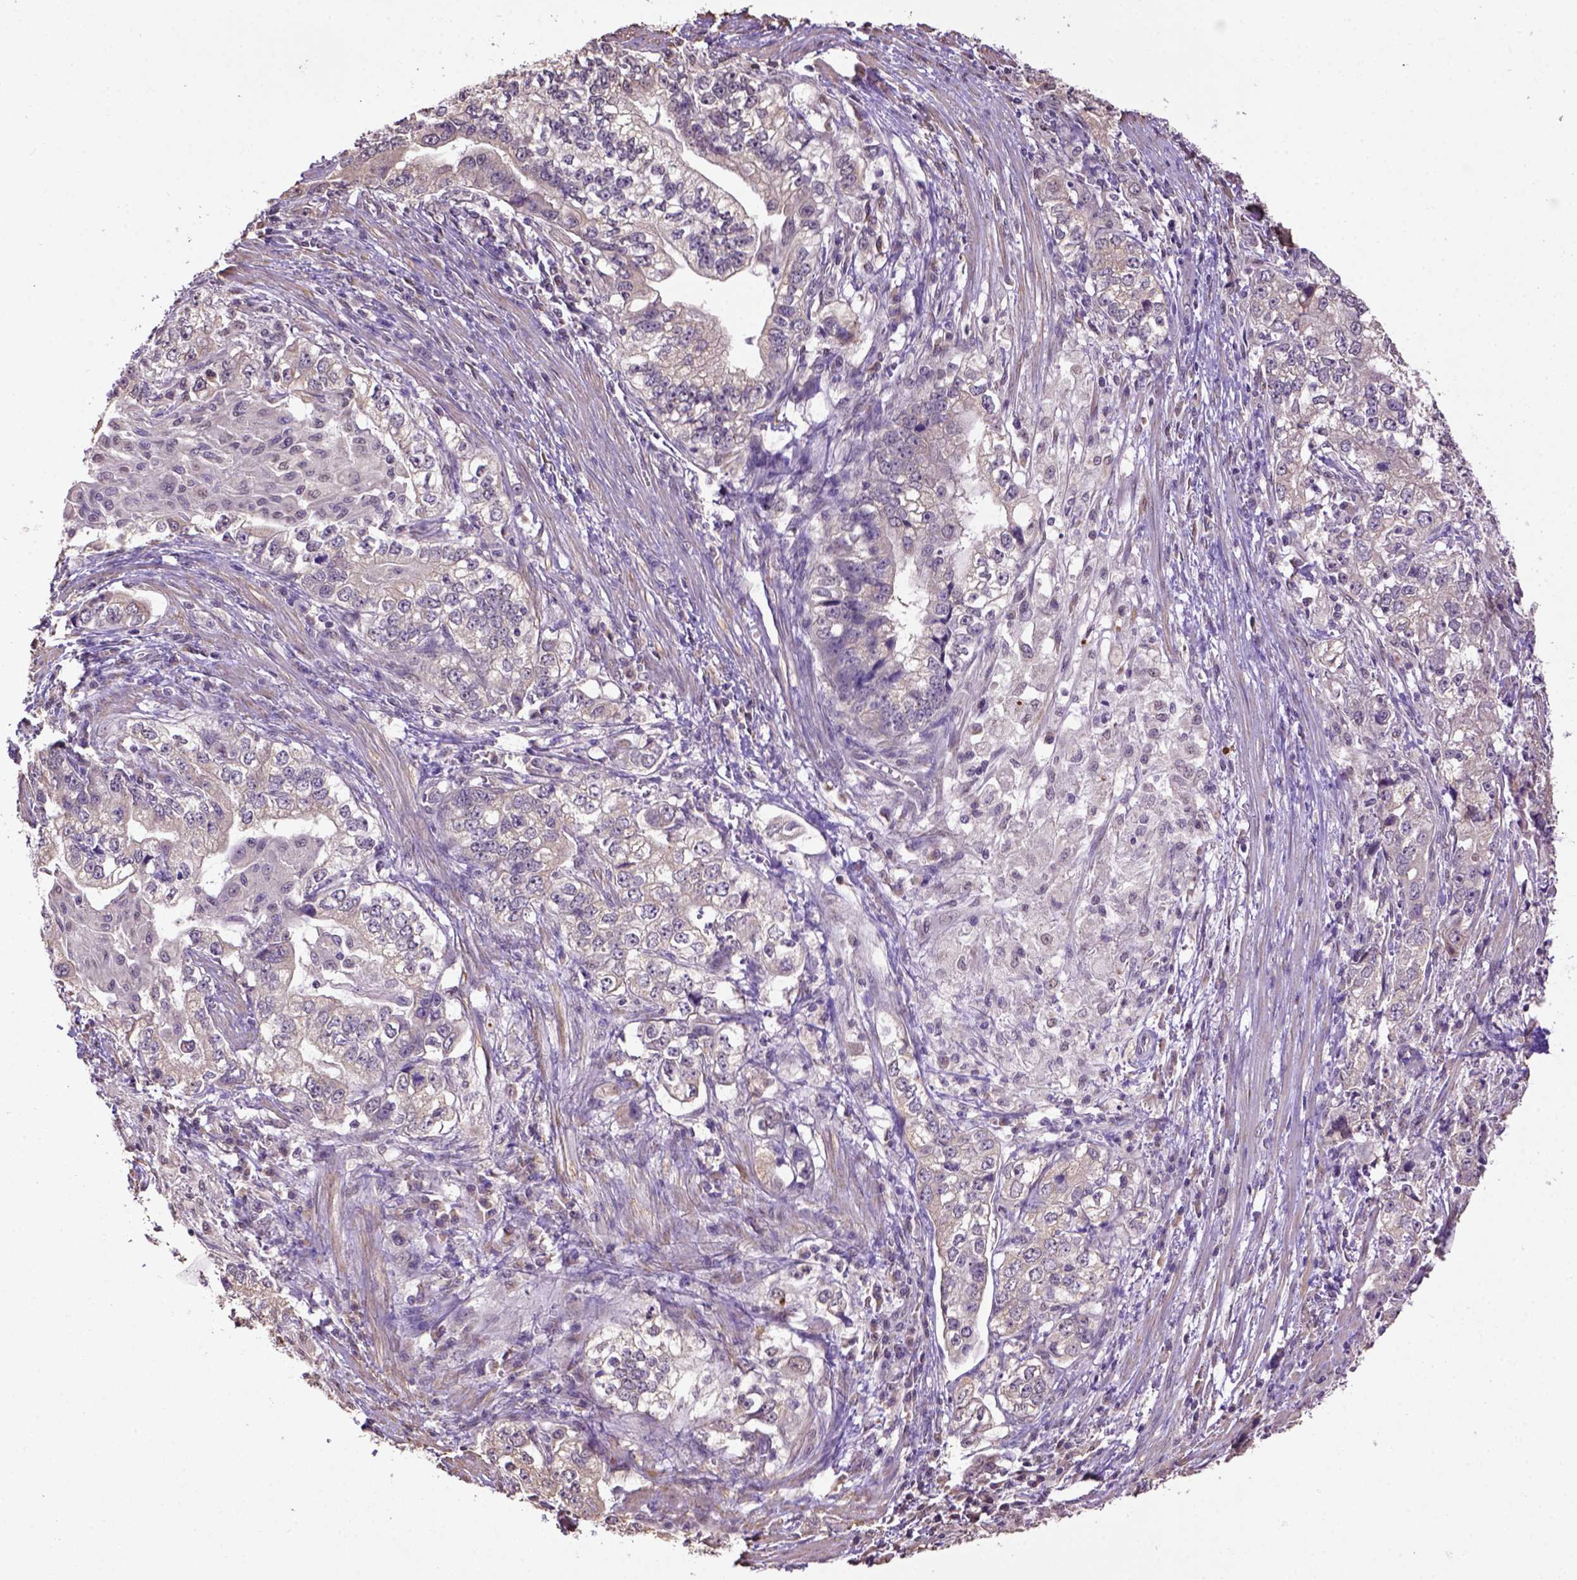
{"staining": {"intensity": "weak", "quantity": "<25%", "location": "cytoplasmic/membranous"}, "tissue": "stomach cancer", "cell_type": "Tumor cells", "image_type": "cancer", "snomed": [{"axis": "morphology", "description": "Adenocarcinoma, NOS"}, {"axis": "topography", "description": "Stomach, lower"}], "caption": "Immunohistochemistry (IHC) photomicrograph of adenocarcinoma (stomach) stained for a protein (brown), which shows no staining in tumor cells.", "gene": "WDR17", "patient": {"sex": "female", "age": 72}}